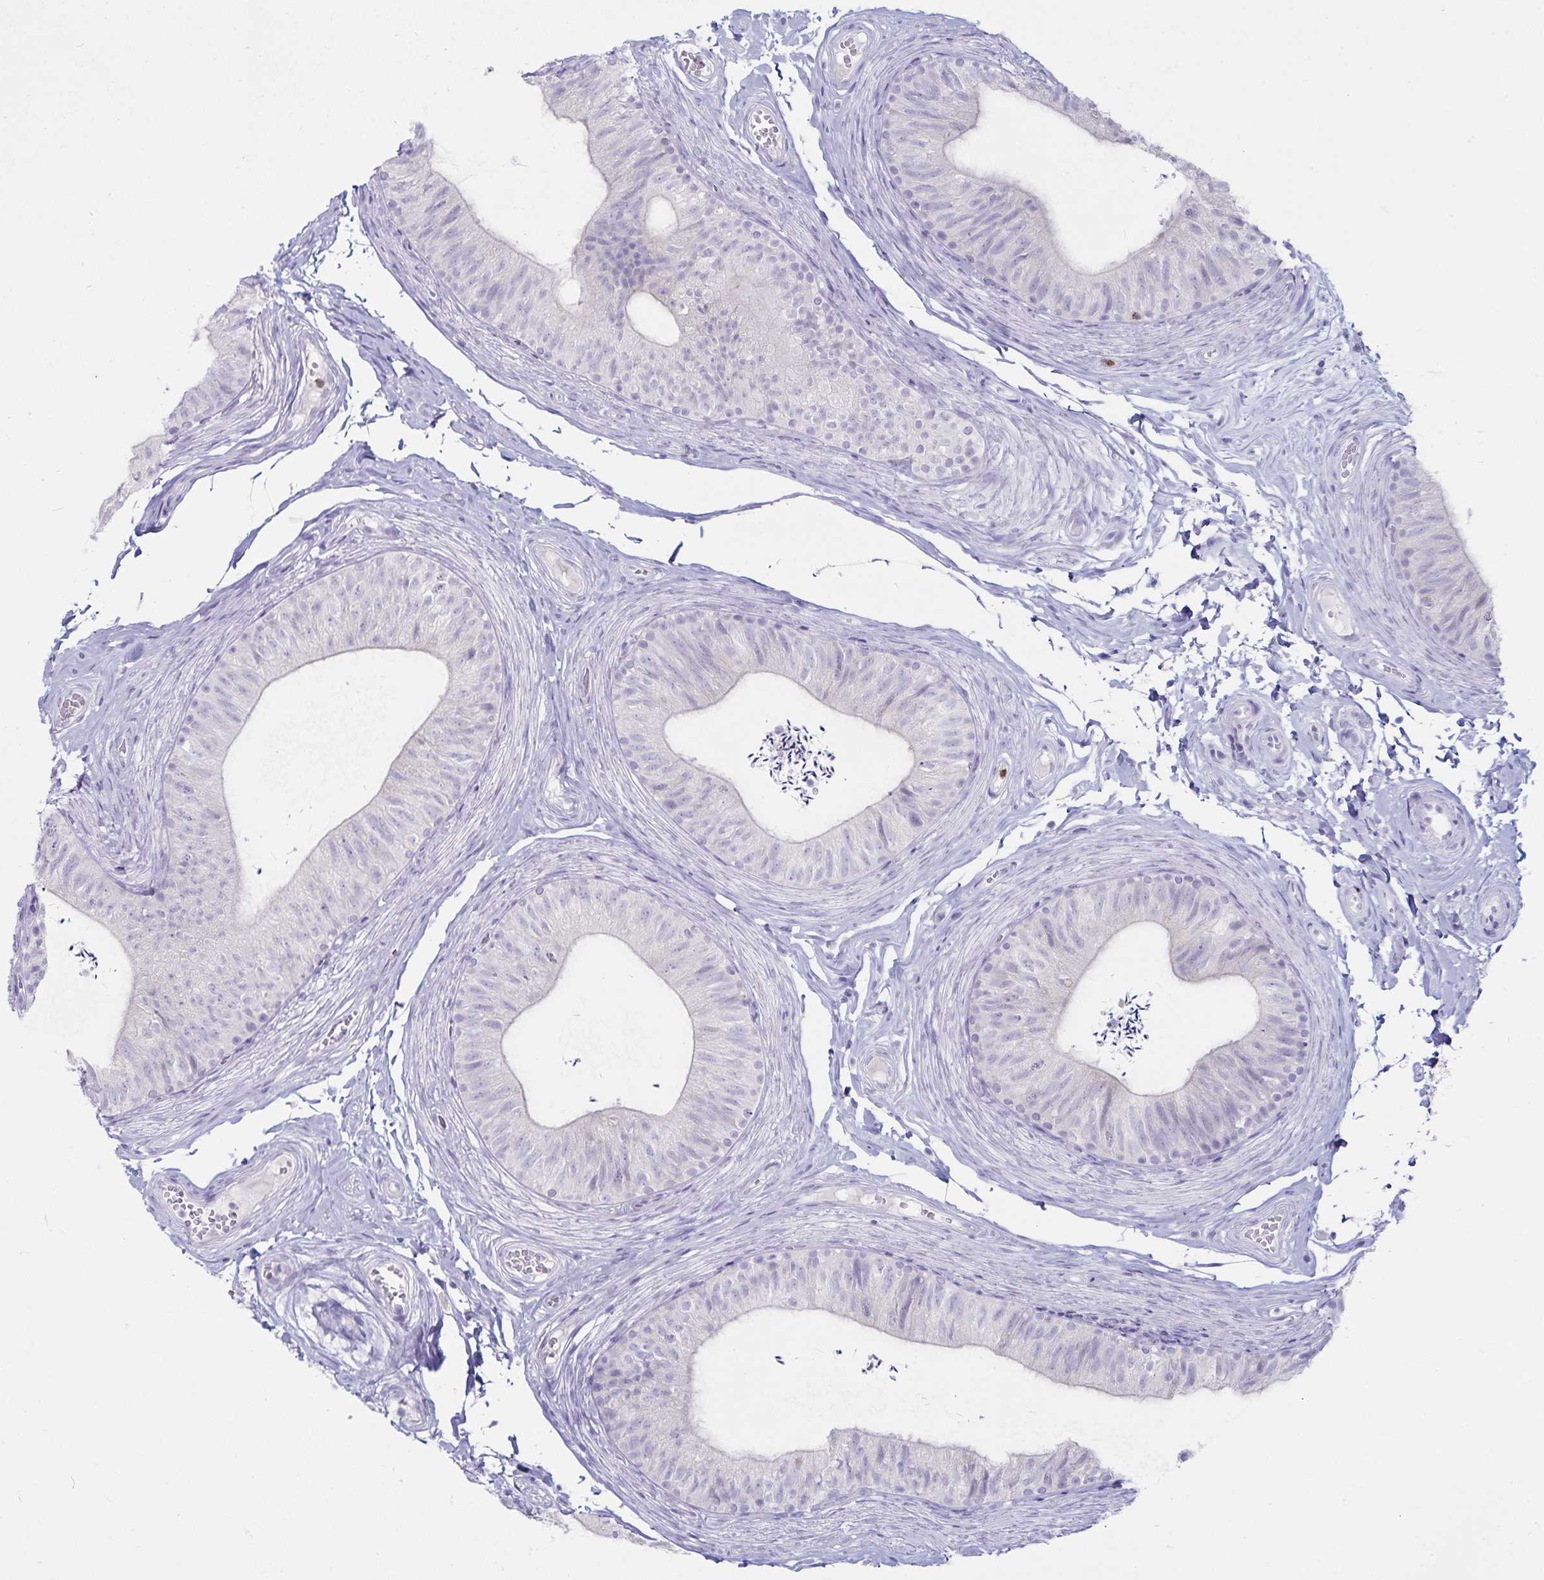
{"staining": {"intensity": "negative", "quantity": "none", "location": "none"}, "tissue": "epididymis", "cell_type": "Glandular cells", "image_type": "normal", "snomed": [{"axis": "morphology", "description": "Normal tissue, NOS"}, {"axis": "topography", "description": "Epididymis, spermatic cord, NOS"}, {"axis": "topography", "description": "Epididymis"}, {"axis": "topography", "description": "Peripheral nerve tissue"}], "caption": "This photomicrograph is of unremarkable epididymis stained with immunohistochemistry (IHC) to label a protein in brown with the nuclei are counter-stained blue. There is no staining in glandular cells.", "gene": "GNLY", "patient": {"sex": "male", "age": 29}}